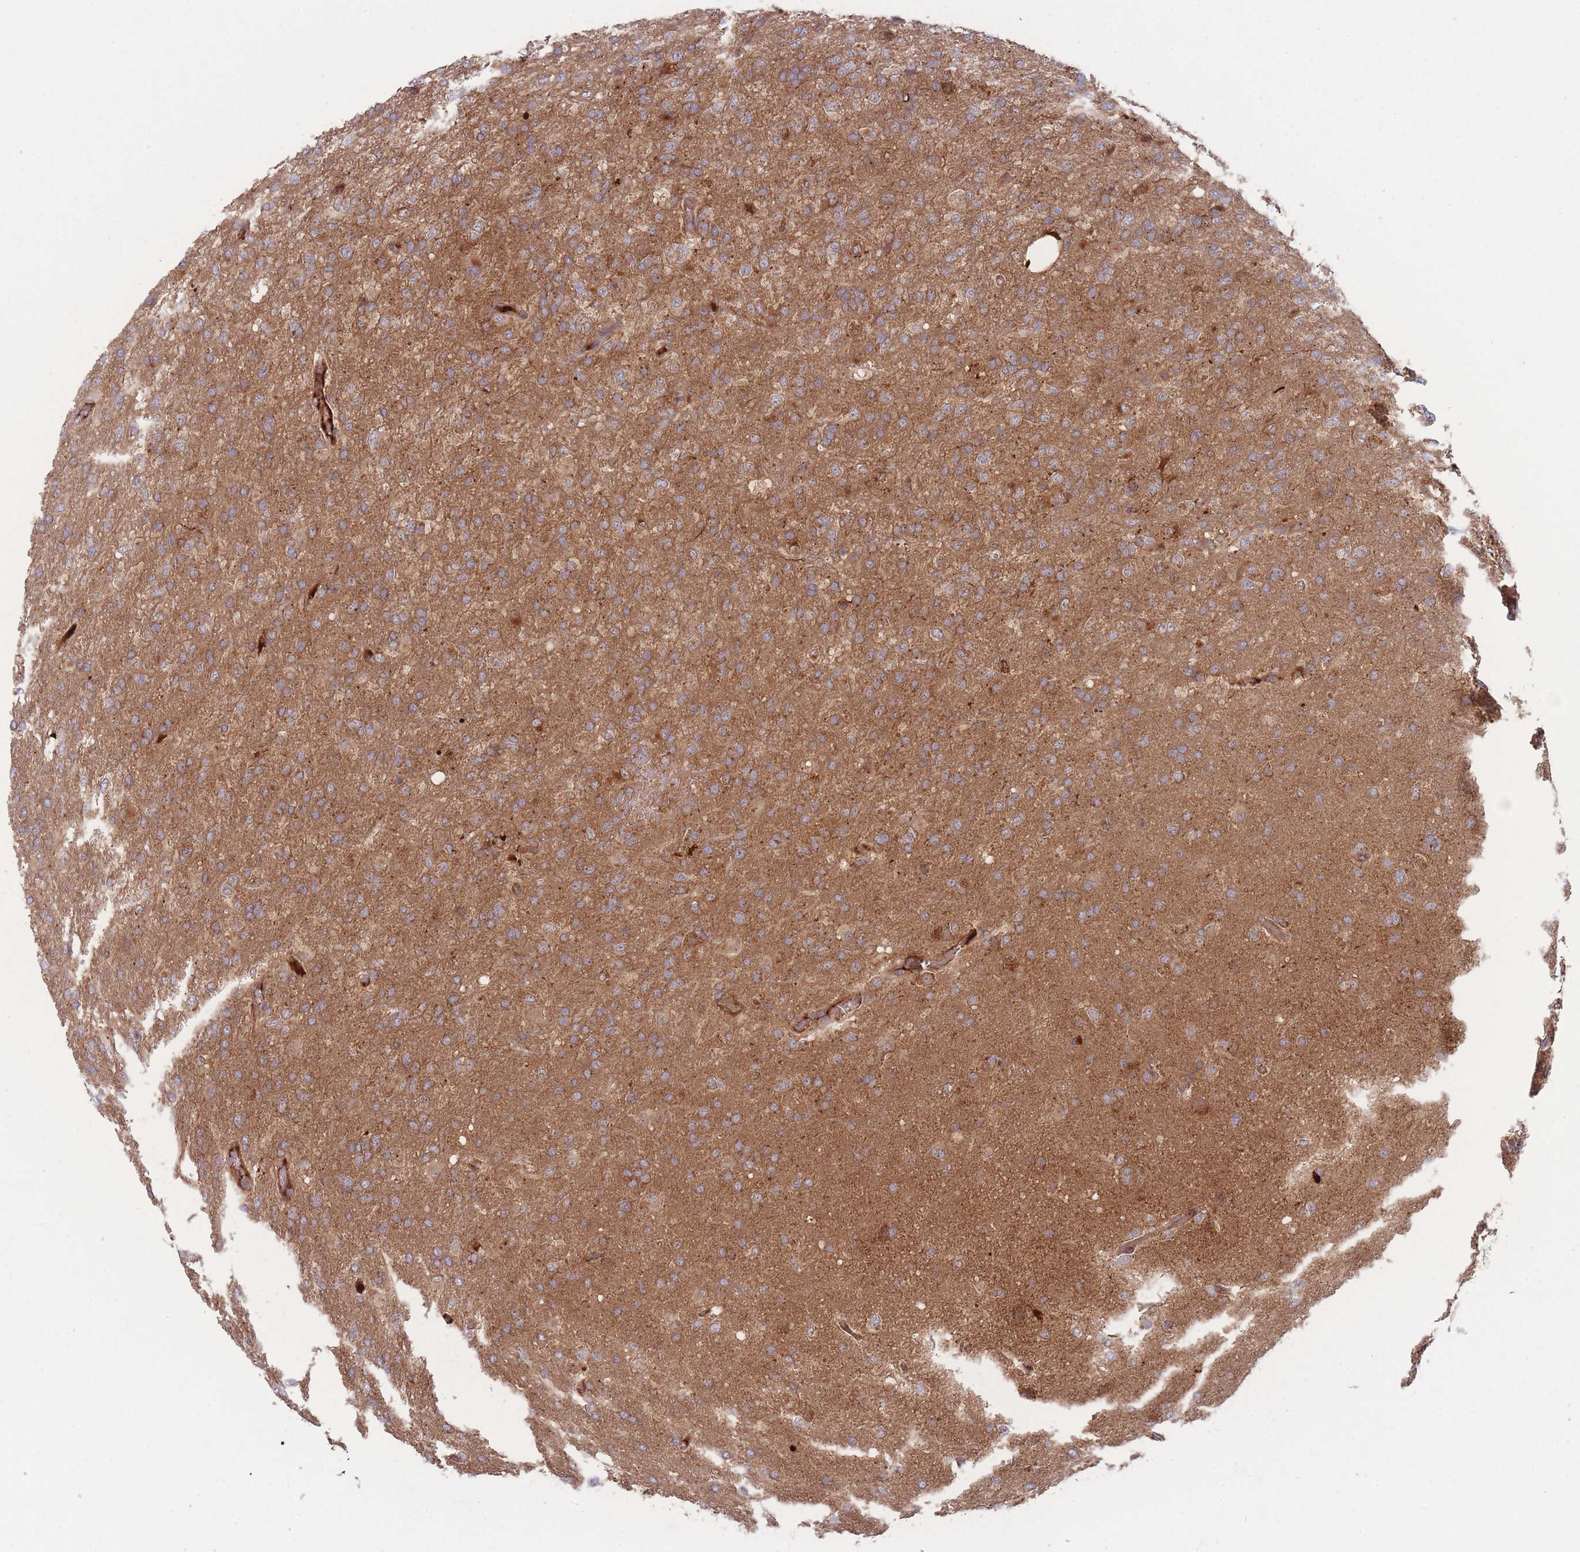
{"staining": {"intensity": "moderate", "quantity": ">75%", "location": "cytoplasmic/membranous"}, "tissue": "glioma", "cell_type": "Tumor cells", "image_type": "cancer", "snomed": [{"axis": "morphology", "description": "Glioma, malignant, High grade"}, {"axis": "topography", "description": "Brain"}], "caption": "An image of human malignant glioma (high-grade) stained for a protein shows moderate cytoplasmic/membranous brown staining in tumor cells. (IHC, brightfield microscopy, high magnification).", "gene": "ATP5MG", "patient": {"sex": "female", "age": 74}}